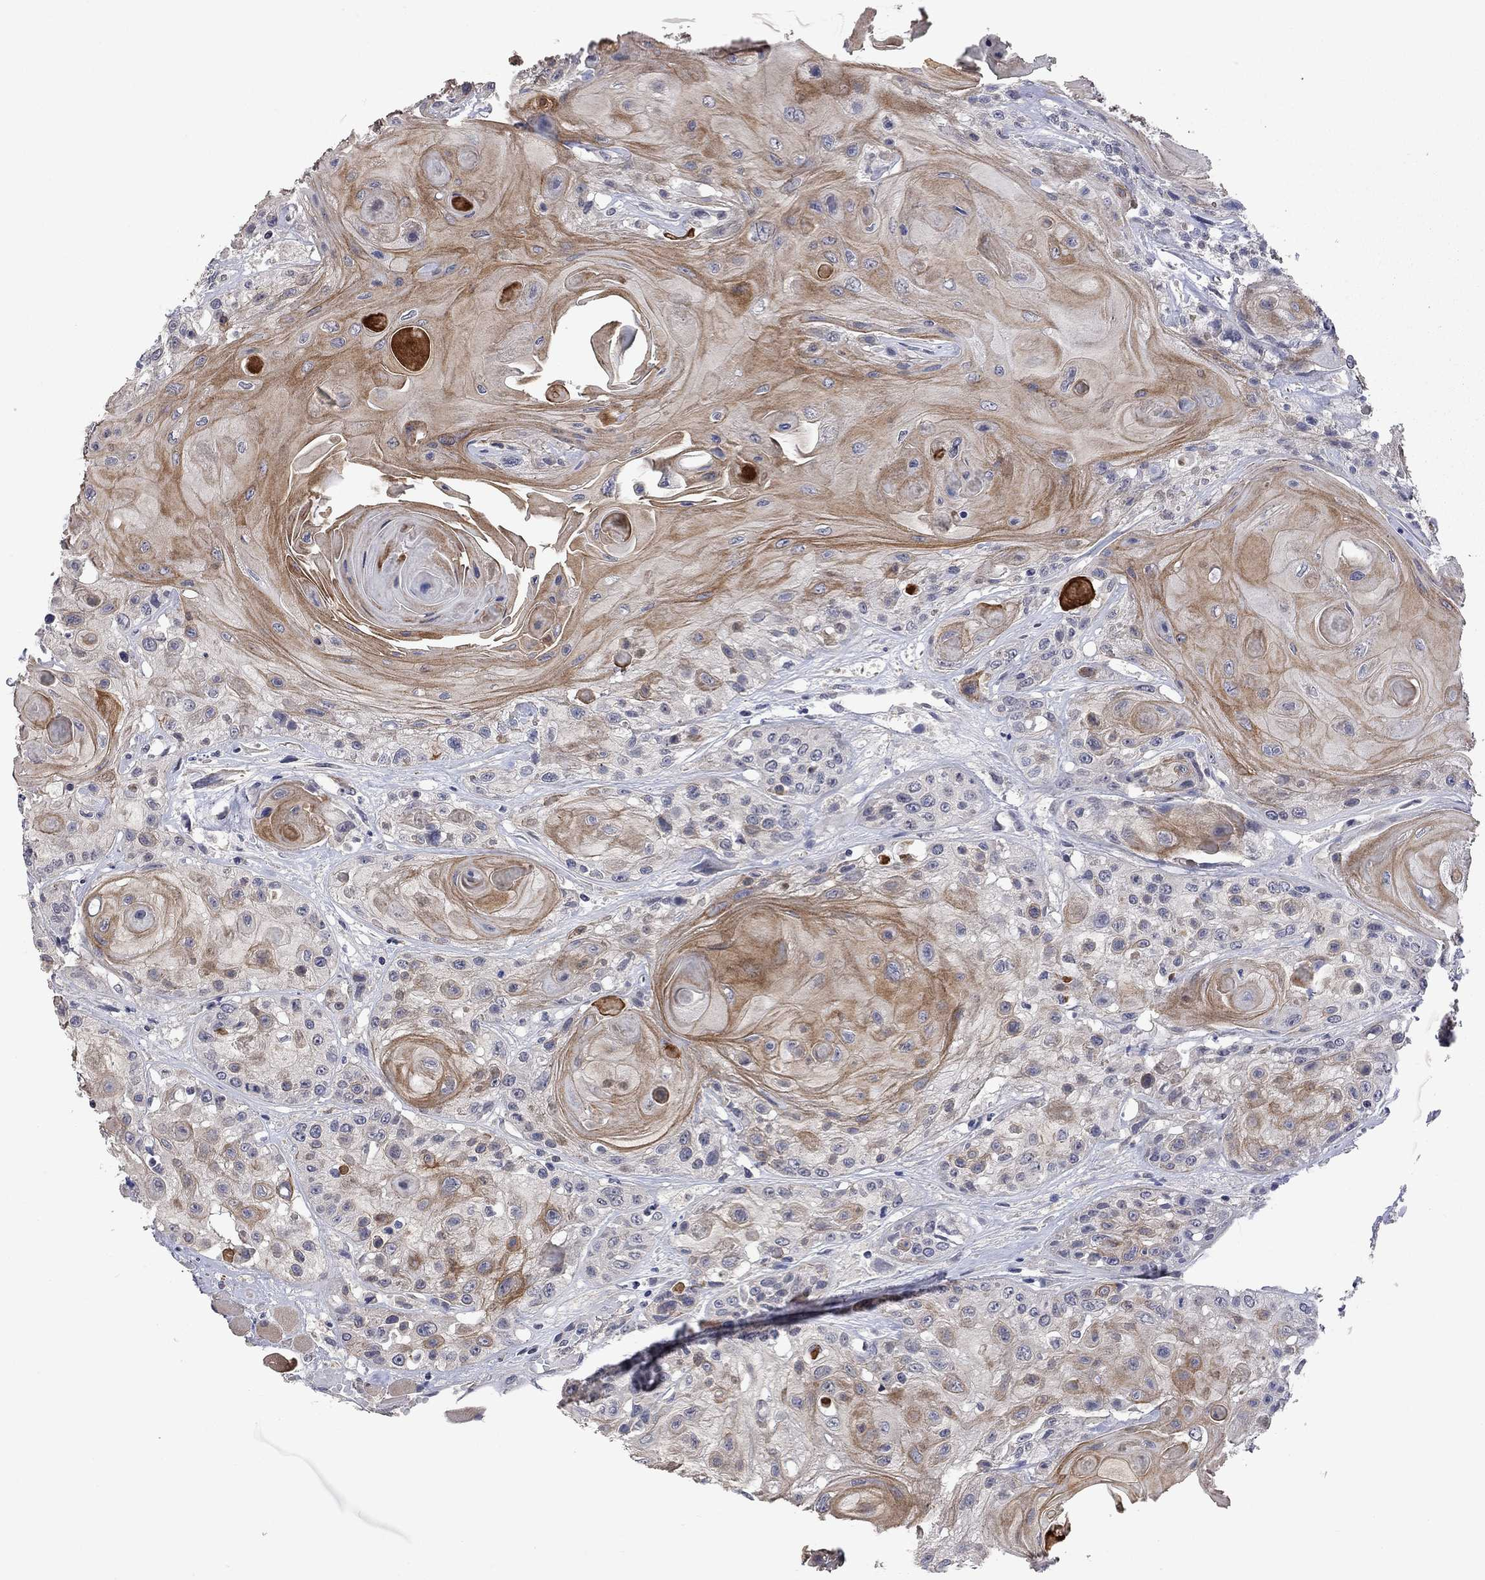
{"staining": {"intensity": "moderate", "quantity": "<25%", "location": "cytoplasmic/membranous"}, "tissue": "head and neck cancer", "cell_type": "Tumor cells", "image_type": "cancer", "snomed": [{"axis": "morphology", "description": "Squamous cell carcinoma, NOS"}, {"axis": "topography", "description": "Head-Neck"}], "caption": "A low amount of moderate cytoplasmic/membranous expression is seen in about <25% of tumor cells in head and neck cancer tissue.", "gene": "FABP12", "patient": {"sex": "female", "age": 59}}